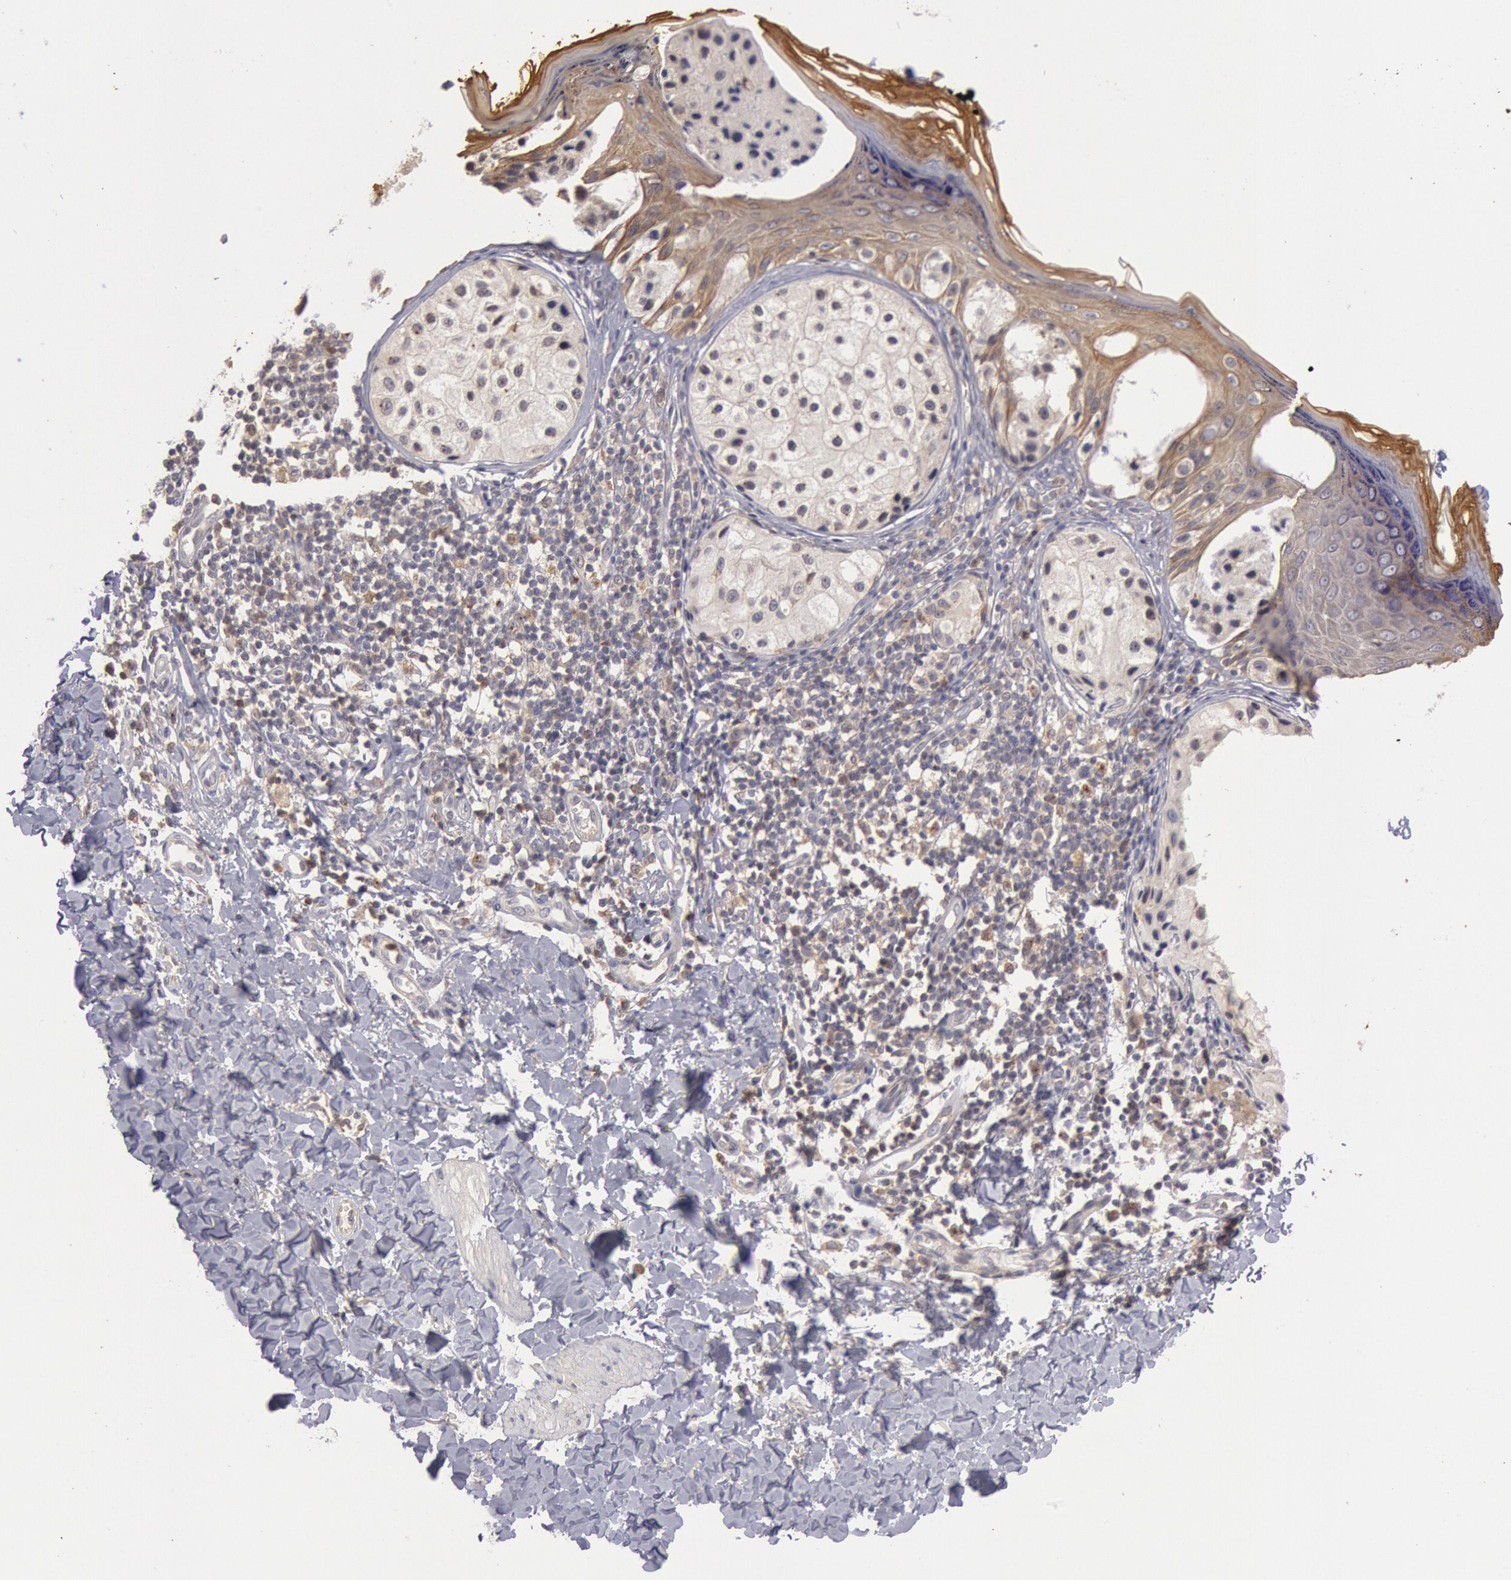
{"staining": {"intensity": "negative", "quantity": "none", "location": "none"}, "tissue": "melanoma", "cell_type": "Tumor cells", "image_type": "cancer", "snomed": [{"axis": "morphology", "description": "Malignant melanoma, NOS"}, {"axis": "topography", "description": "Skin"}], "caption": "This is an immunohistochemistry histopathology image of melanoma. There is no expression in tumor cells.", "gene": "PLA2G6", "patient": {"sex": "male", "age": 23}}